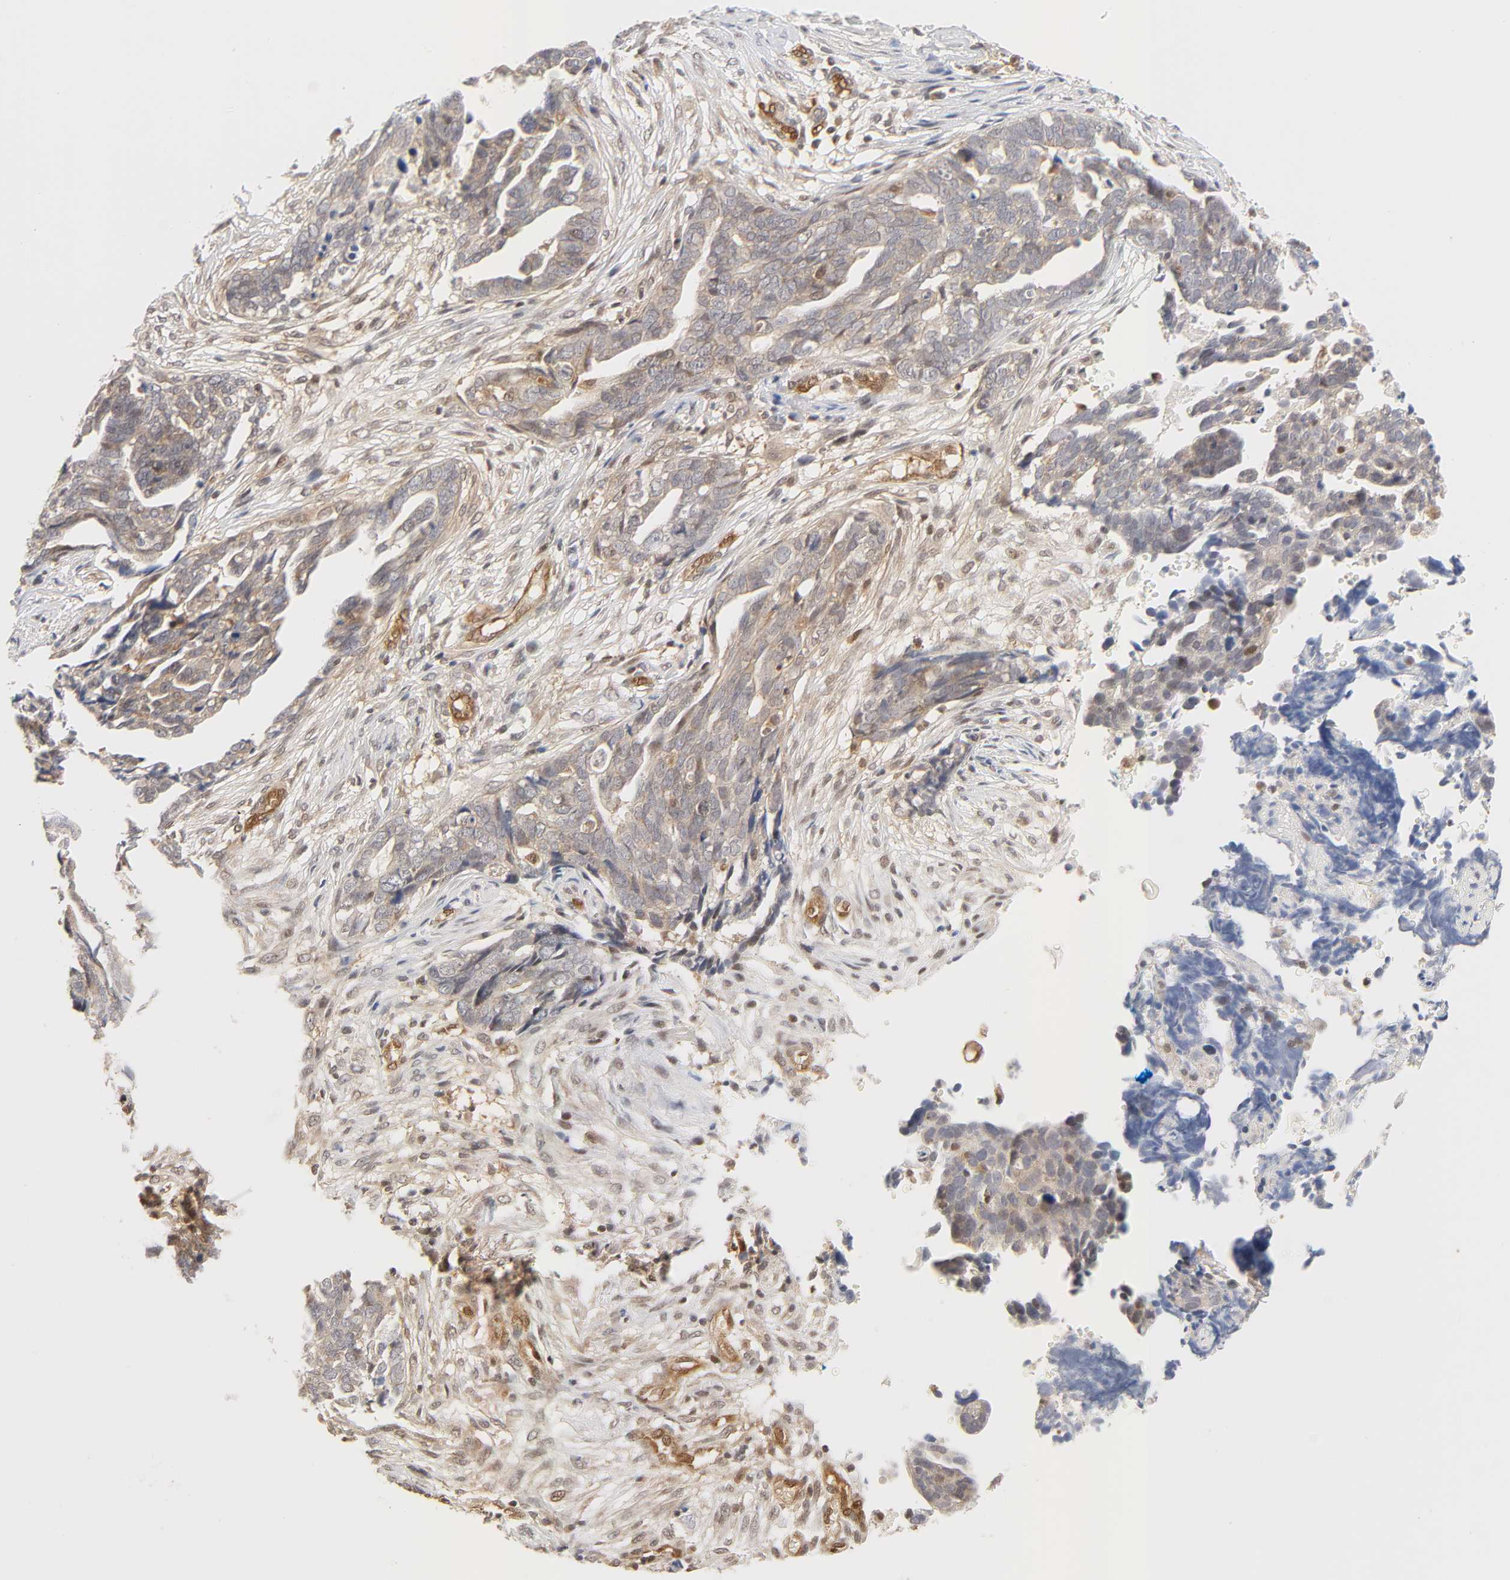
{"staining": {"intensity": "weak", "quantity": ">75%", "location": "cytoplasmic/membranous,nuclear"}, "tissue": "ovarian cancer", "cell_type": "Tumor cells", "image_type": "cancer", "snomed": [{"axis": "morphology", "description": "Normal tissue, NOS"}, {"axis": "morphology", "description": "Cystadenocarcinoma, serous, NOS"}, {"axis": "topography", "description": "Fallopian tube"}, {"axis": "topography", "description": "Ovary"}], "caption": "Immunohistochemical staining of human ovarian cancer (serous cystadenocarcinoma) shows weak cytoplasmic/membranous and nuclear protein positivity in approximately >75% of tumor cells.", "gene": "CDC37", "patient": {"sex": "female", "age": 56}}